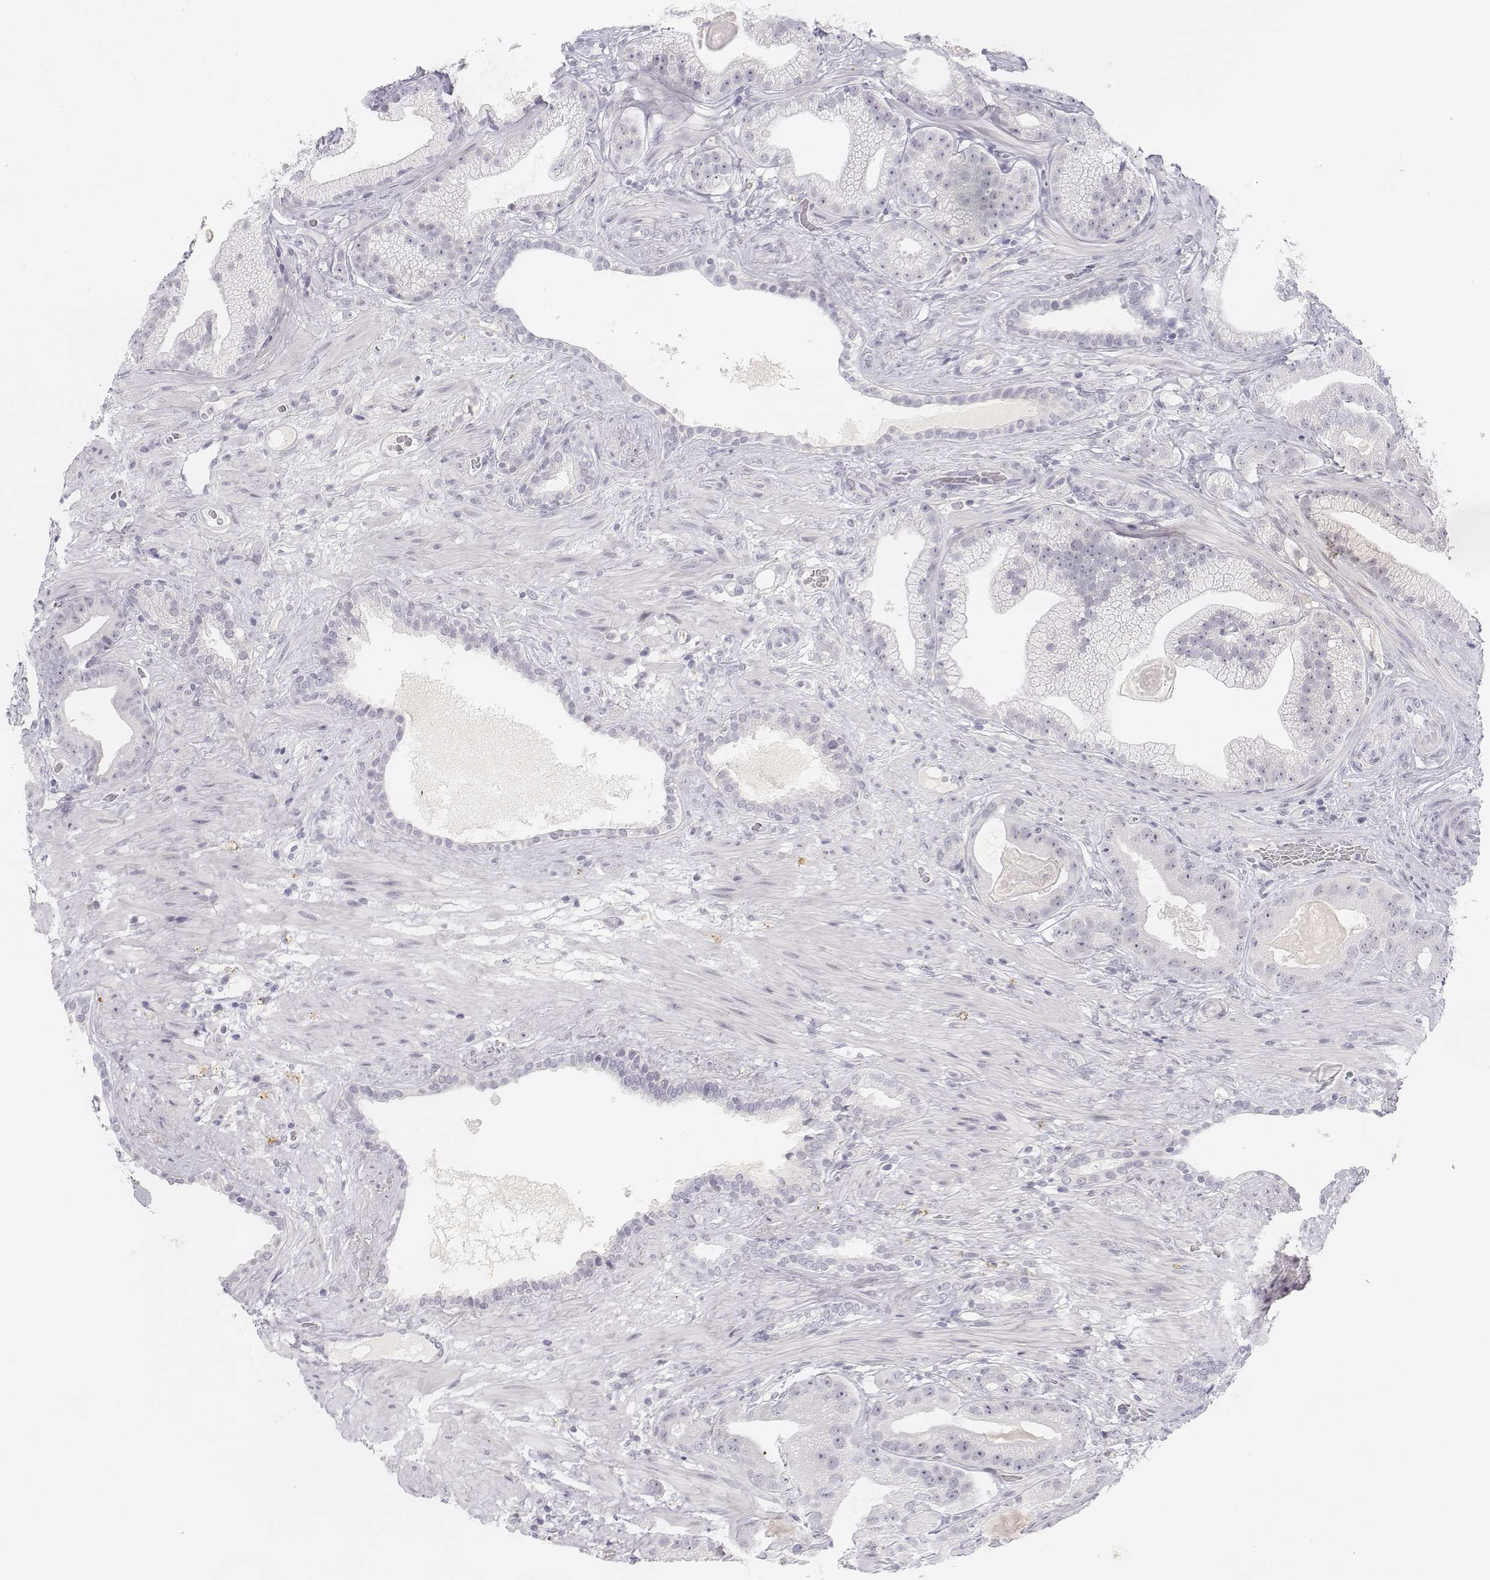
{"staining": {"intensity": "negative", "quantity": "none", "location": "none"}, "tissue": "prostate cancer", "cell_type": "Tumor cells", "image_type": "cancer", "snomed": [{"axis": "morphology", "description": "Adenocarcinoma, Low grade"}, {"axis": "topography", "description": "Prostate"}], "caption": "DAB immunohistochemical staining of prostate cancer (low-grade adenocarcinoma) demonstrates no significant staining in tumor cells. (DAB (3,3'-diaminobenzidine) immunohistochemistry (IHC), high magnification).", "gene": "KRT84", "patient": {"sex": "male", "age": 57}}